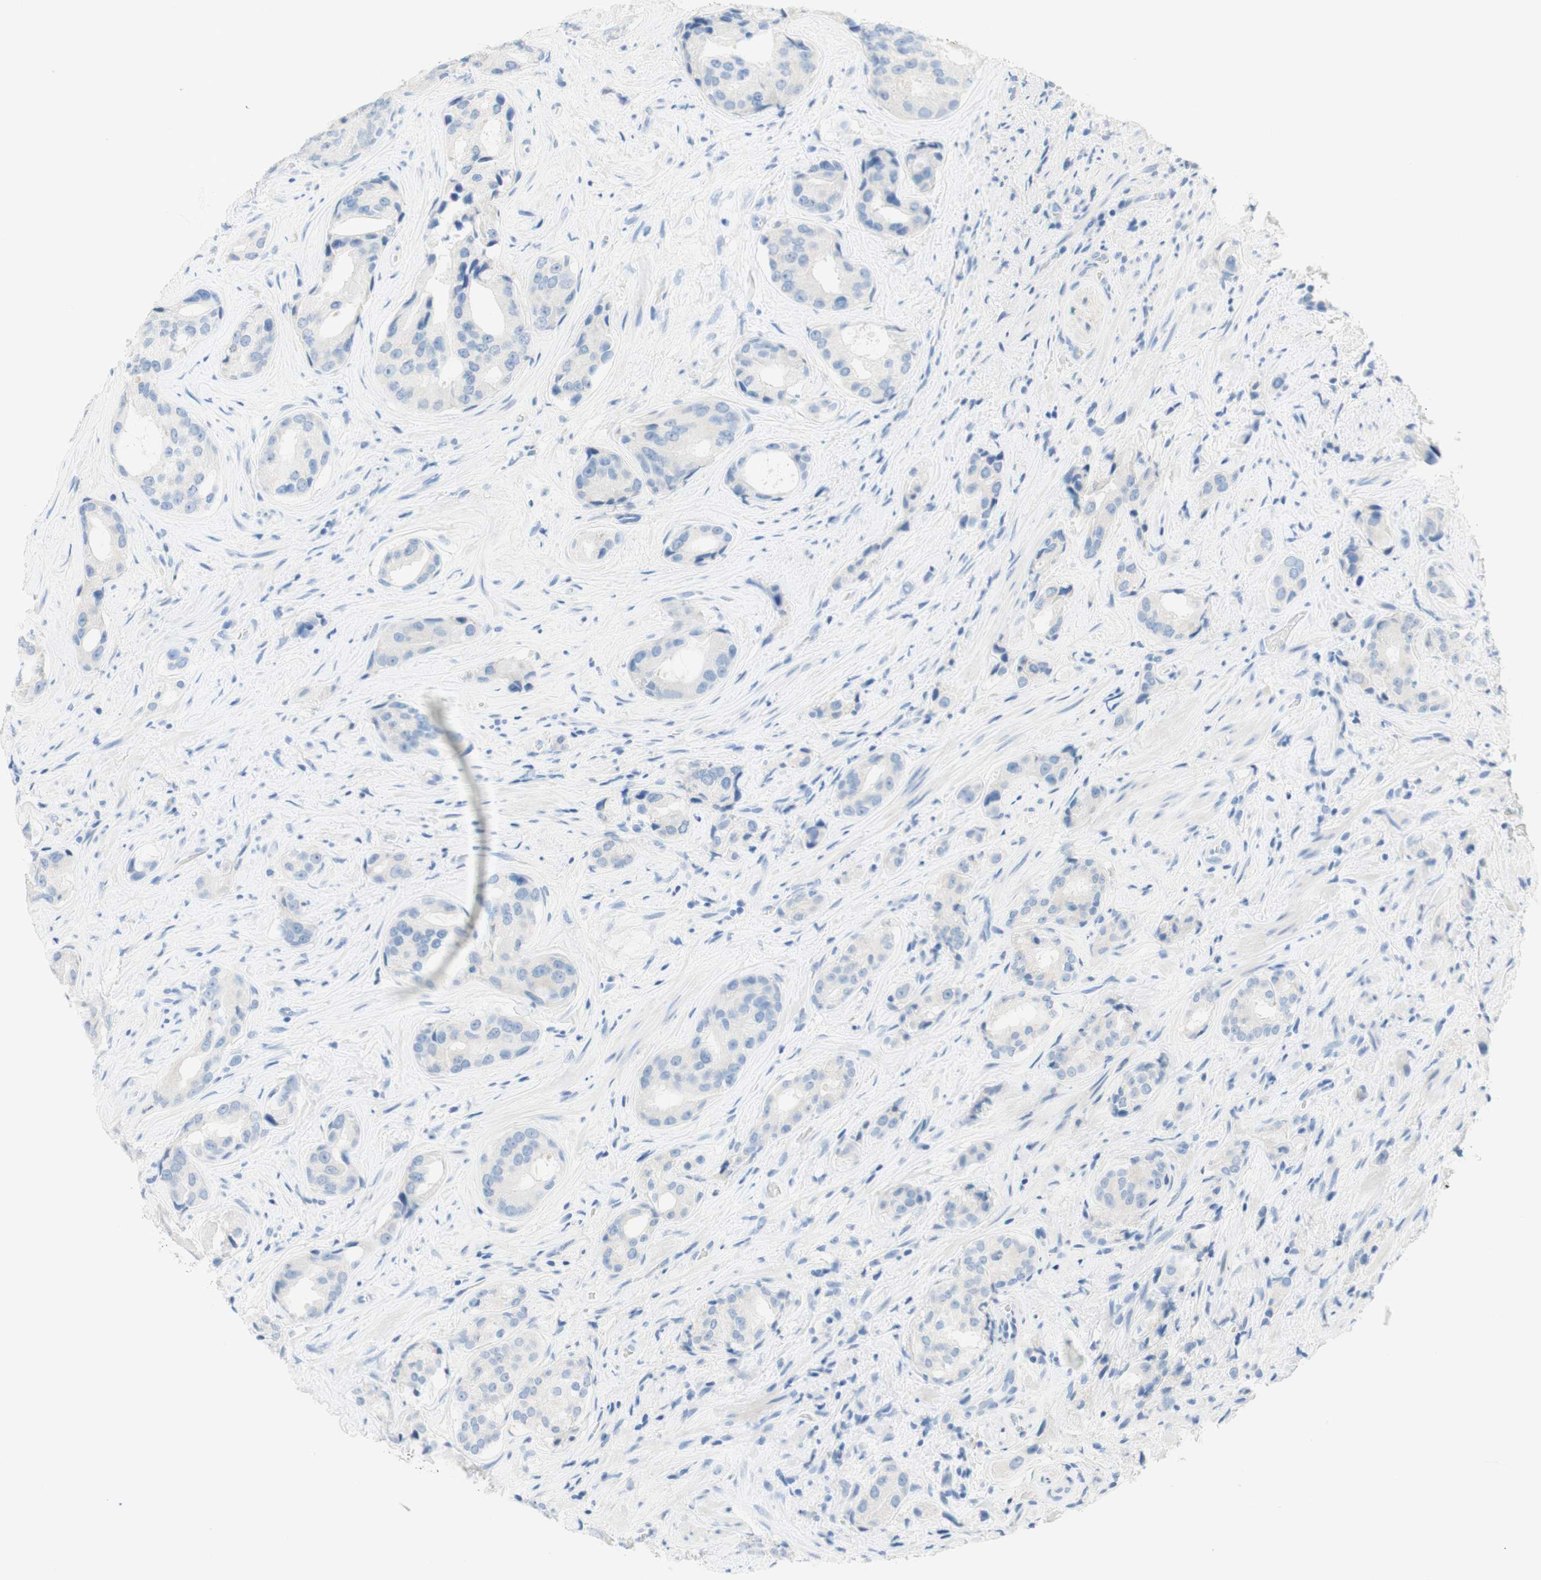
{"staining": {"intensity": "negative", "quantity": "none", "location": "none"}, "tissue": "prostate cancer", "cell_type": "Tumor cells", "image_type": "cancer", "snomed": [{"axis": "morphology", "description": "Adenocarcinoma, High grade"}, {"axis": "topography", "description": "Prostate"}], "caption": "This is an immunohistochemistry micrograph of human prostate cancer. There is no positivity in tumor cells.", "gene": "POLR2J3", "patient": {"sex": "male", "age": 71}}